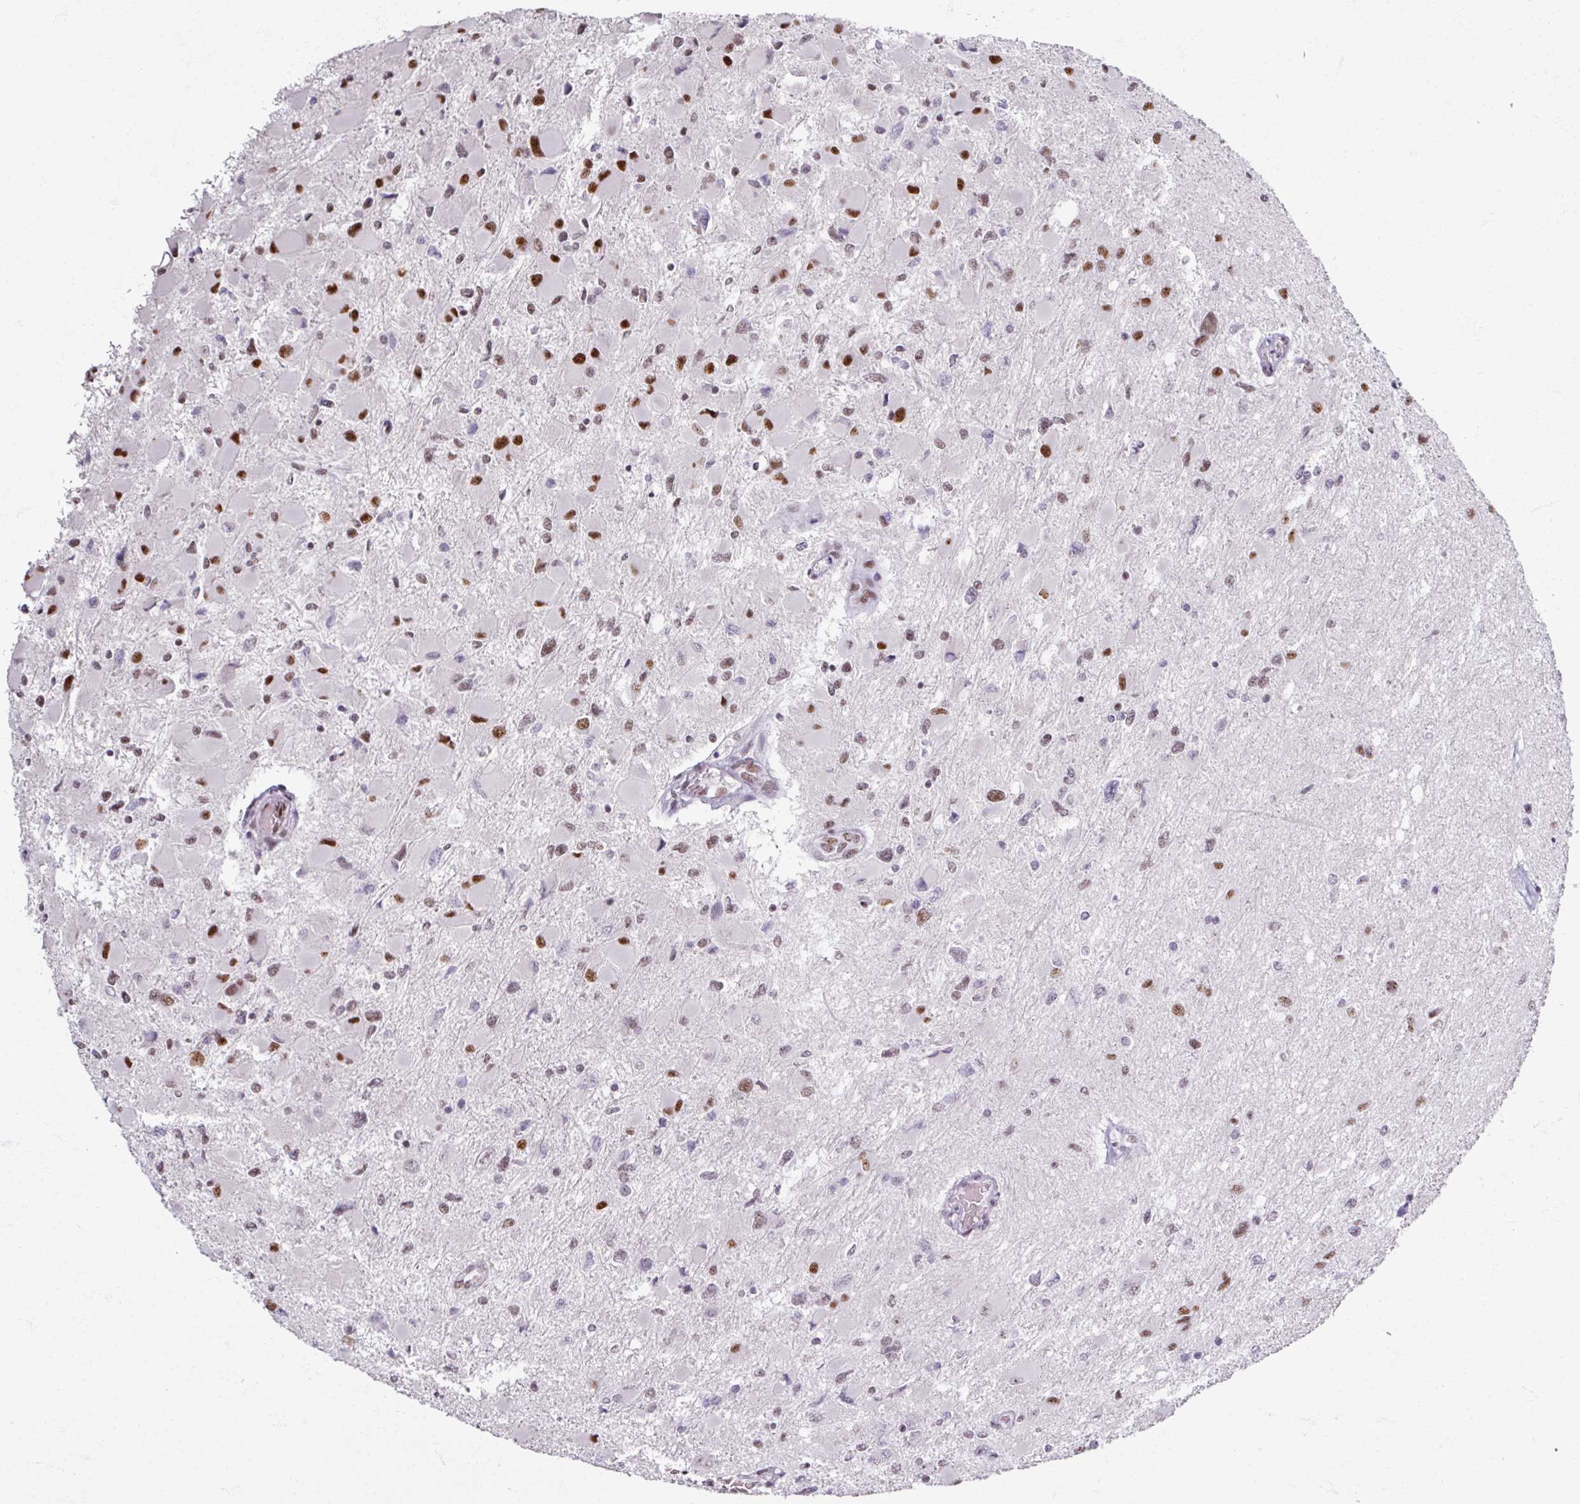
{"staining": {"intensity": "moderate", "quantity": "<25%", "location": "nuclear"}, "tissue": "glioma", "cell_type": "Tumor cells", "image_type": "cancer", "snomed": [{"axis": "morphology", "description": "Glioma, malignant, High grade"}, {"axis": "topography", "description": "Cerebral cortex"}], "caption": "IHC image of neoplastic tissue: human malignant high-grade glioma stained using immunohistochemistry (IHC) exhibits low levels of moderate protein expression localized specifically in the nuclear of tumor cells, appearing as a nuclear brown color.", "gene": "ADAR", "patient": {"sex": "female", "age": 36}}